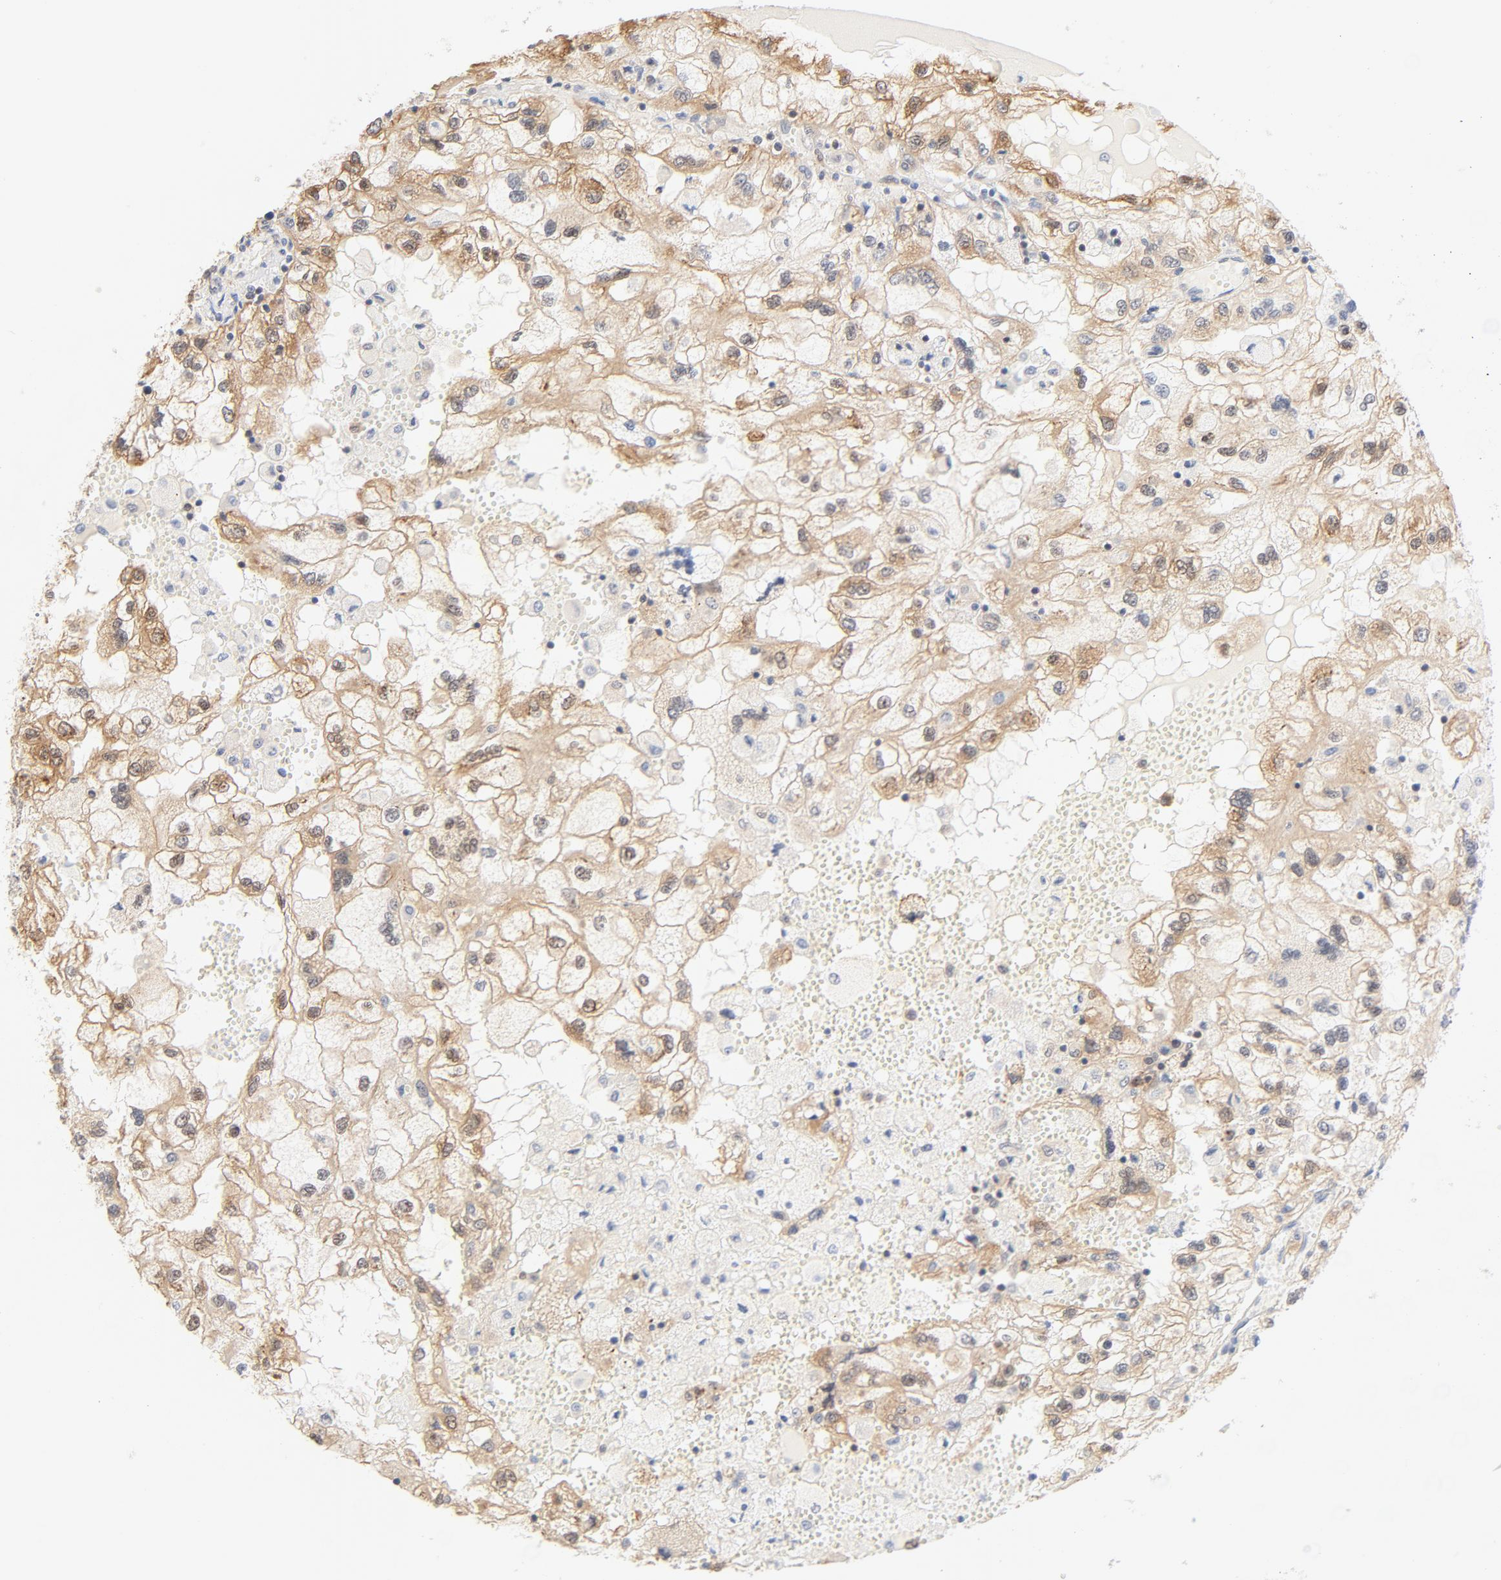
{"staining": {"intensity": "moderate", "quantity": ">75%", "location": "cytoplasmic/membranous"}, "tissue": "renal cancer", "cell_type": "Tumor cells", "image_type": "cancer", "snomed": [{"axis": "morphology", "description": "Normal tissue, NOS"}, {"axis": "morphology", "description": "Adenocarcinoma, NOS"}, {"axis": "topography", "description": "Kidney"}], "caption": "Immunohistochemistry (IHC) of renal cancer (adenocarcinoma) exhibits medium levels of moderate cytoplasmic/membranous positivity in approximately >75% of tumor cells.", "gene": "EIF4E", "patient": {"sex": "male", "age": 71}}